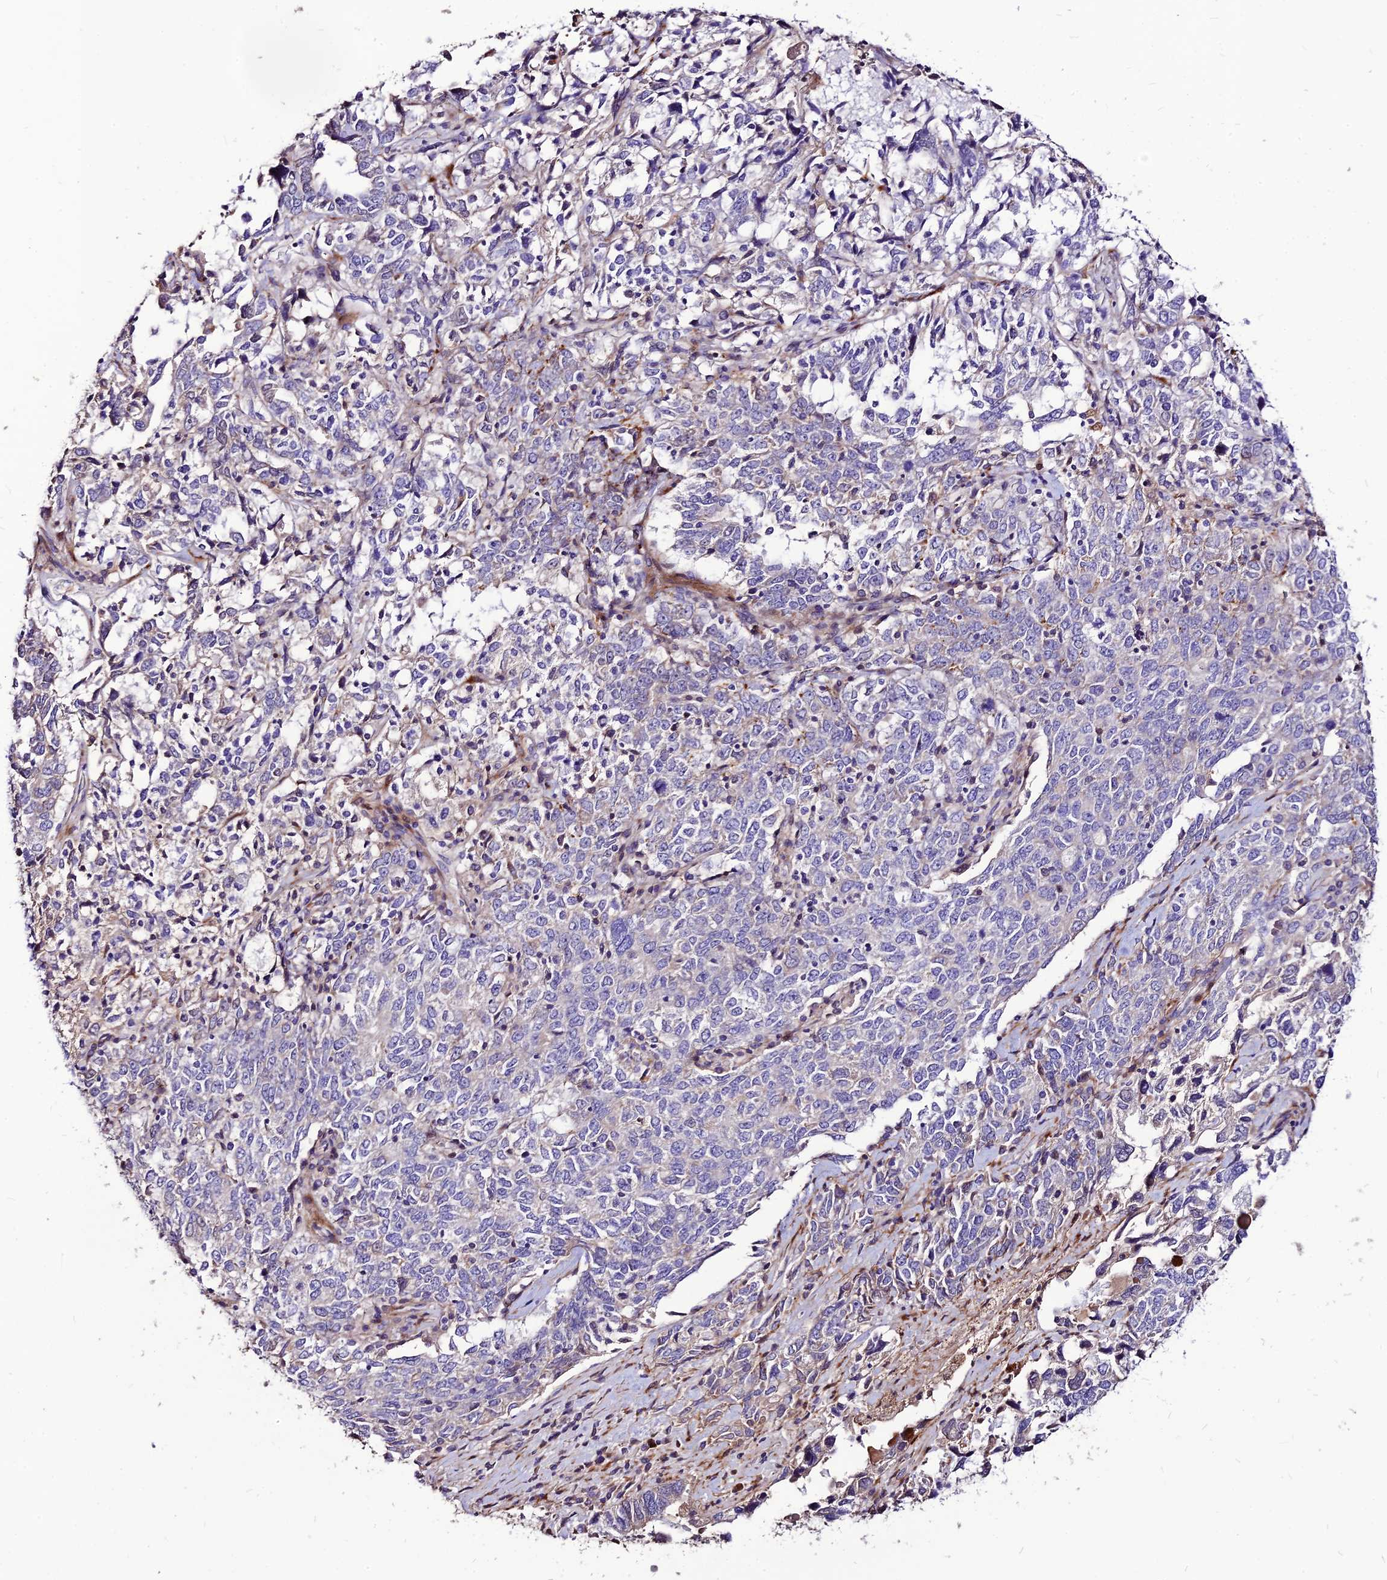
{"staining": {"intensity": "negative", "quantity": "none", "location": "none"}, "tissue": "ovarian cancer", "cell_type": "Tumor cells", "image_type": "cancer", "snomed": [{"axis": "morphology", "description": "Carcinoma, endometroid"}, {"axis": "topography", "description": "Ovary"}], "caption": "Ovarian cancer (endometroid carcinoma) was stained to show a protein in brown. There is no significant positivity in tumor cells. (DAB (3,3'-diaminobenzidine) IHC visualized using brightfield microscopy, high magnification).", "gene": "RIMOC1", "patient": {"sex": "female", "age": 62}}